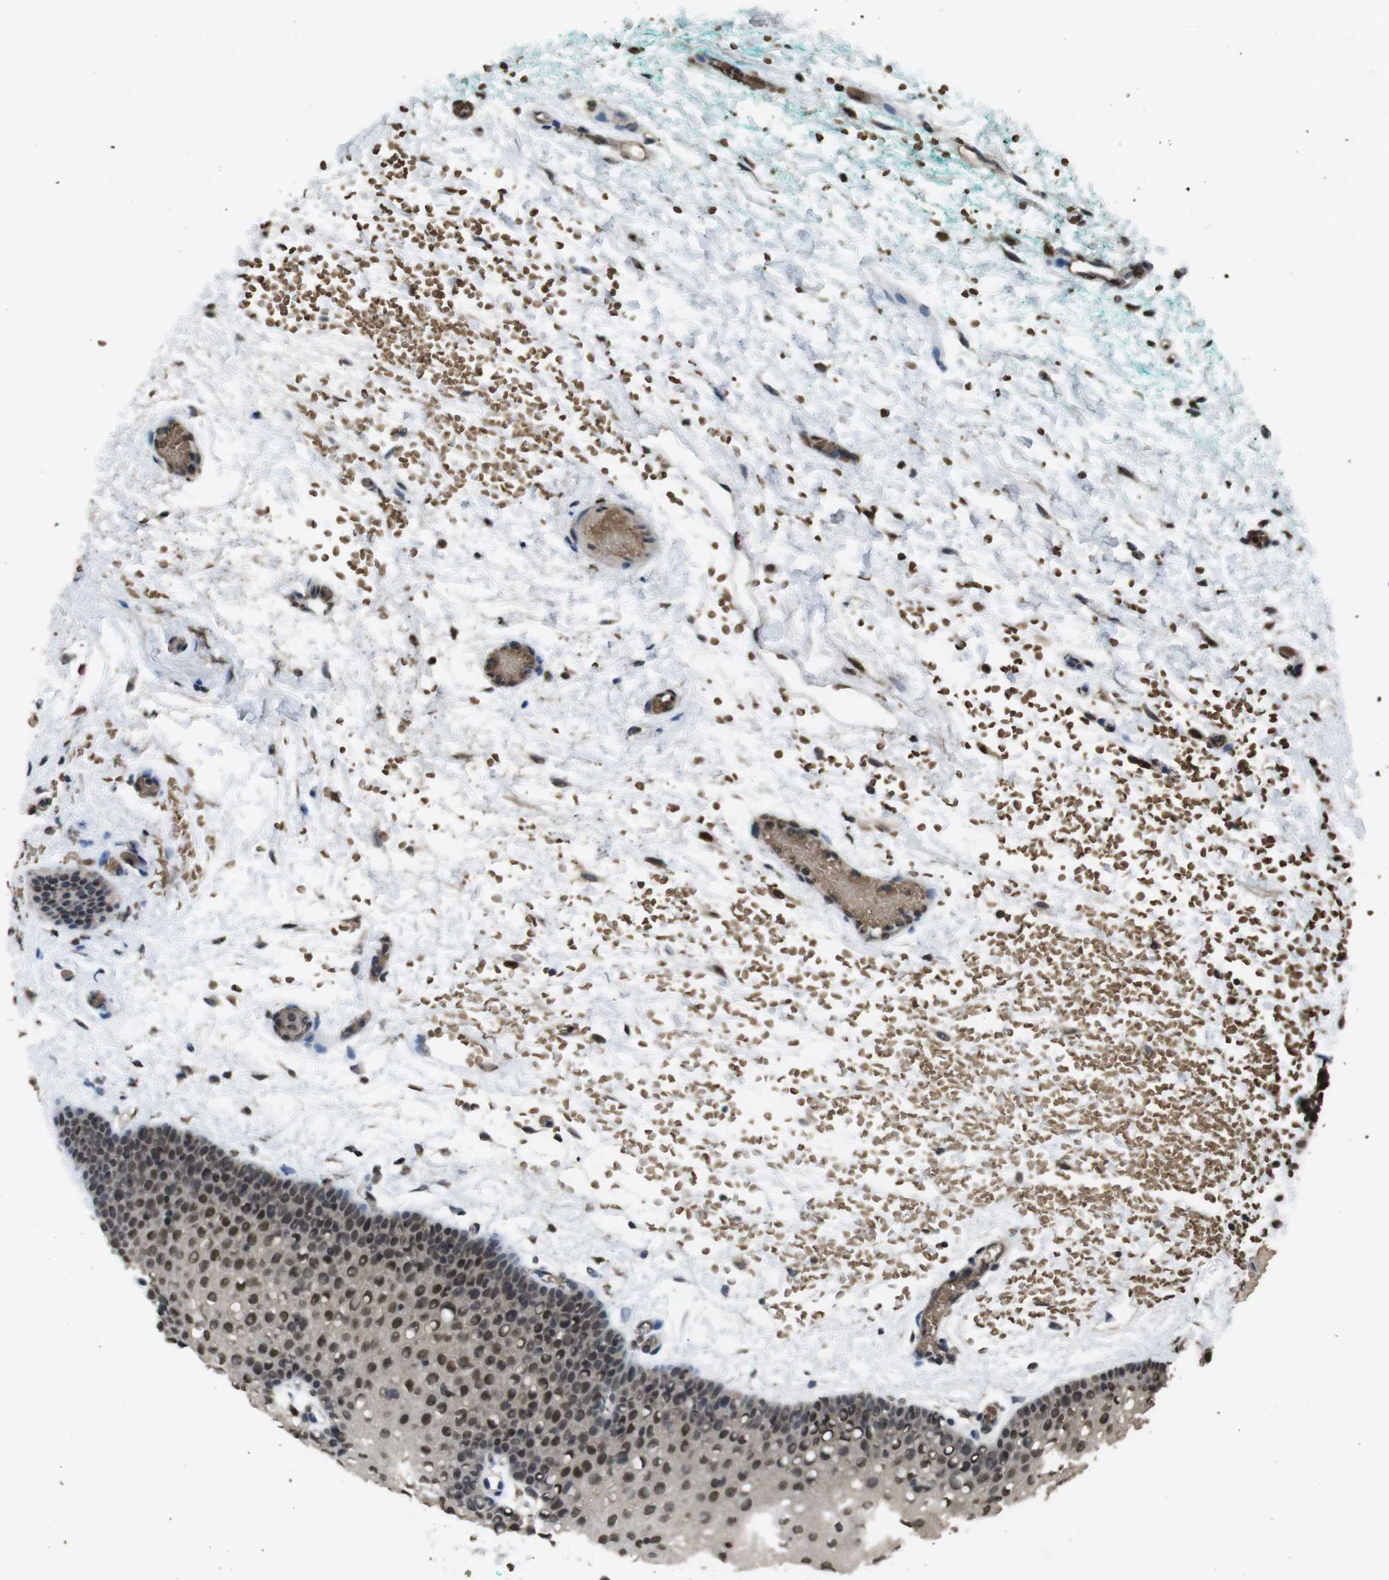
{"staining": {"intensity": "strong", "quantity": ">75%", "location": "nuclear"}, "tissue": "oral mucosa", "cell_type": "Squamous epithelial cells", "image_type": "normal", "snomed": [{"axis": "morphology", "description": "Normal tissue, NOS"}, {"axis": "morphology", "description": "Squamous cell carcinoma, NOS"}, {"axis": "topography", "description": "Oral tissue"}, {"axis": "topography", "description": "Salivary gland"}, {"axis": "topography", "description": "Head-Neck"}], "caption": "Protein expression by immunohistochemistry exhibits strong nuclear positivity in approximately >75% of squamous epithelial cells in unremarkable oral mucosa.", "gene": "MAF", "patient": {"sex": "female", "age": 62}}